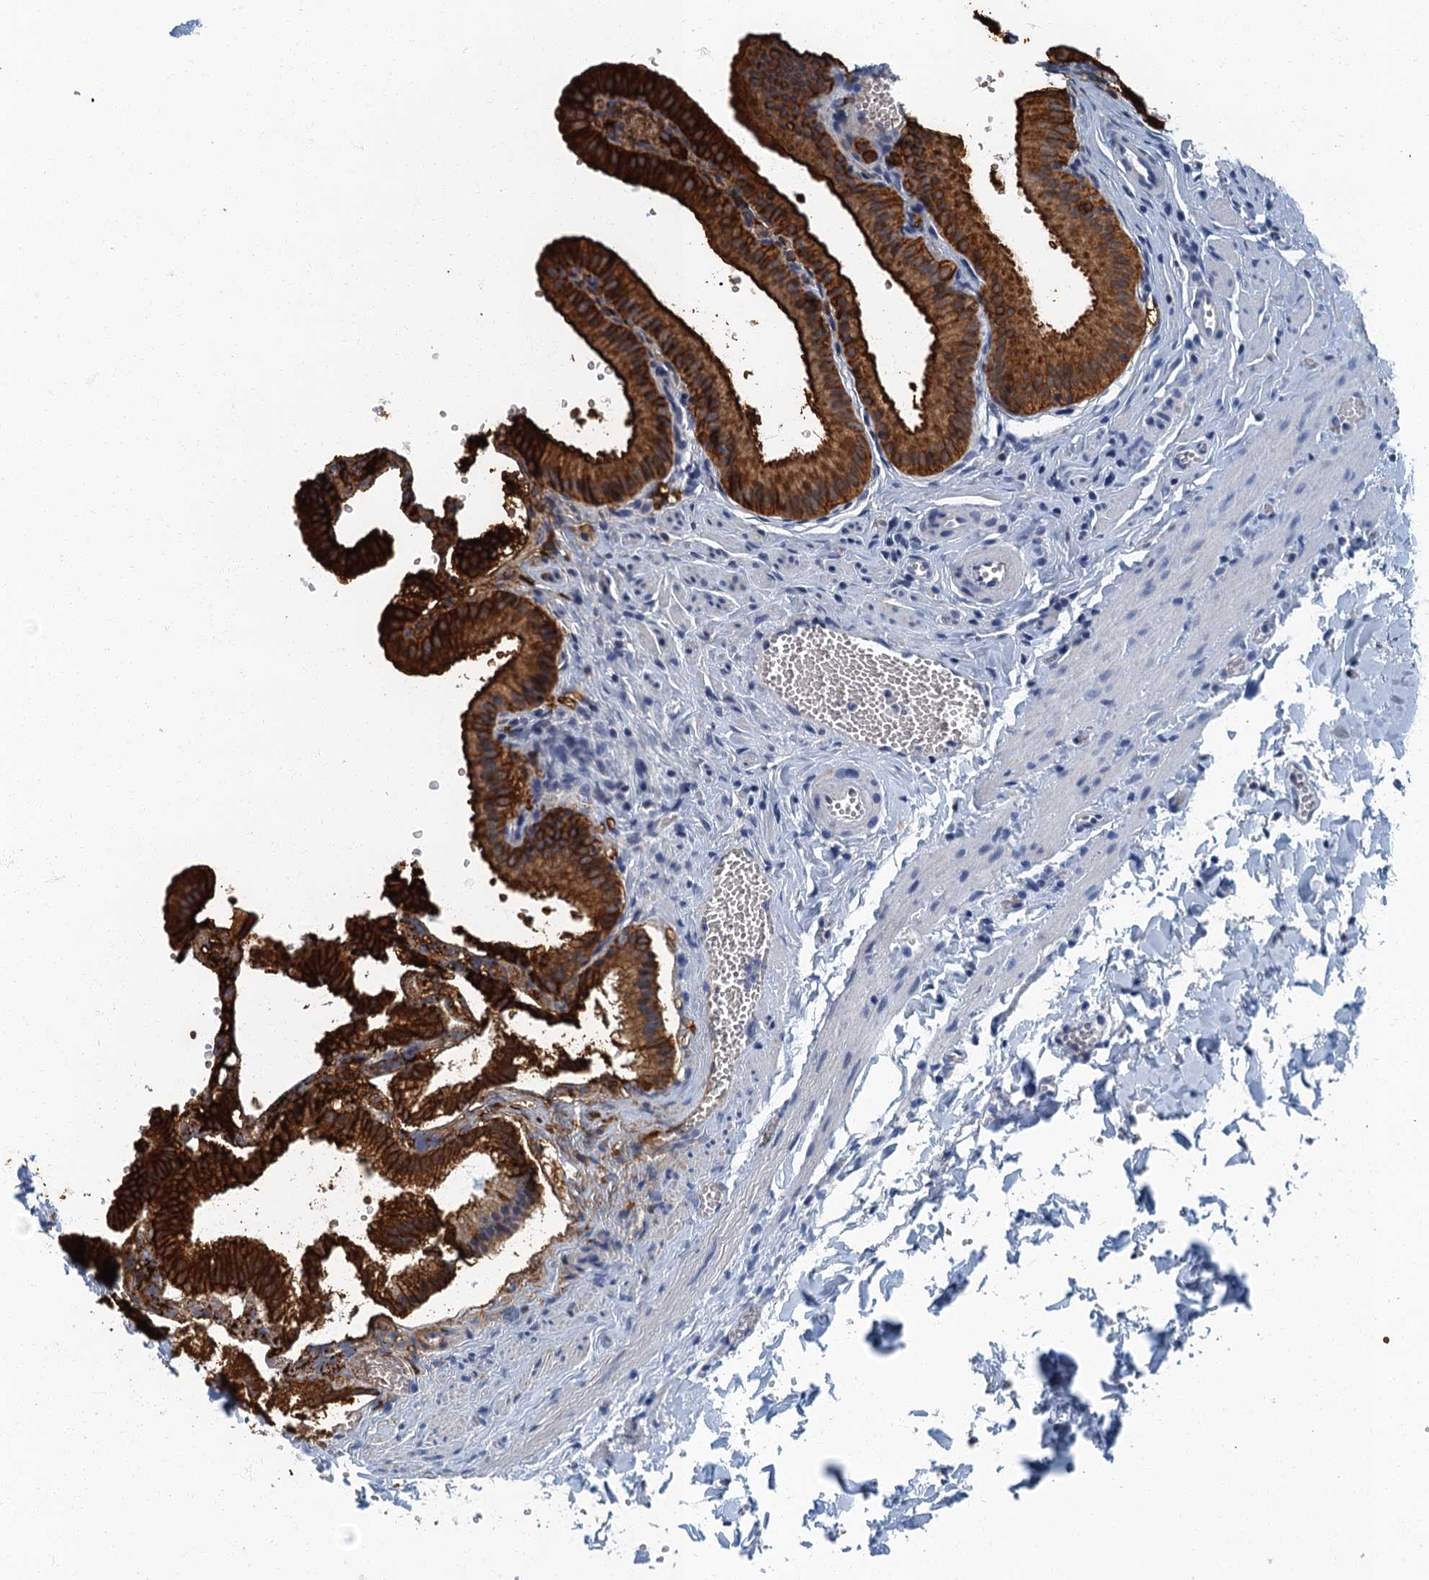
{"staining": {"intensity": "strong", "quantity": ">75%", "location": "cytoplasmic/membranous"}, "tissue": "gallbladder", "cell_type": "Glandular cells", "image_type": "normal", "snomed": [{"axis": "morphology", "description": "Normal tissue, NOS"}, {"axis": "topography", "description": "Gallbladder"}], "caption": "A brown stain labels strong cytoplasmic/membranous staining of a protein in glandular cells of normal gallbladder.", "gene": "GADL1", "patient": {"sex": "male", "age": 38}}